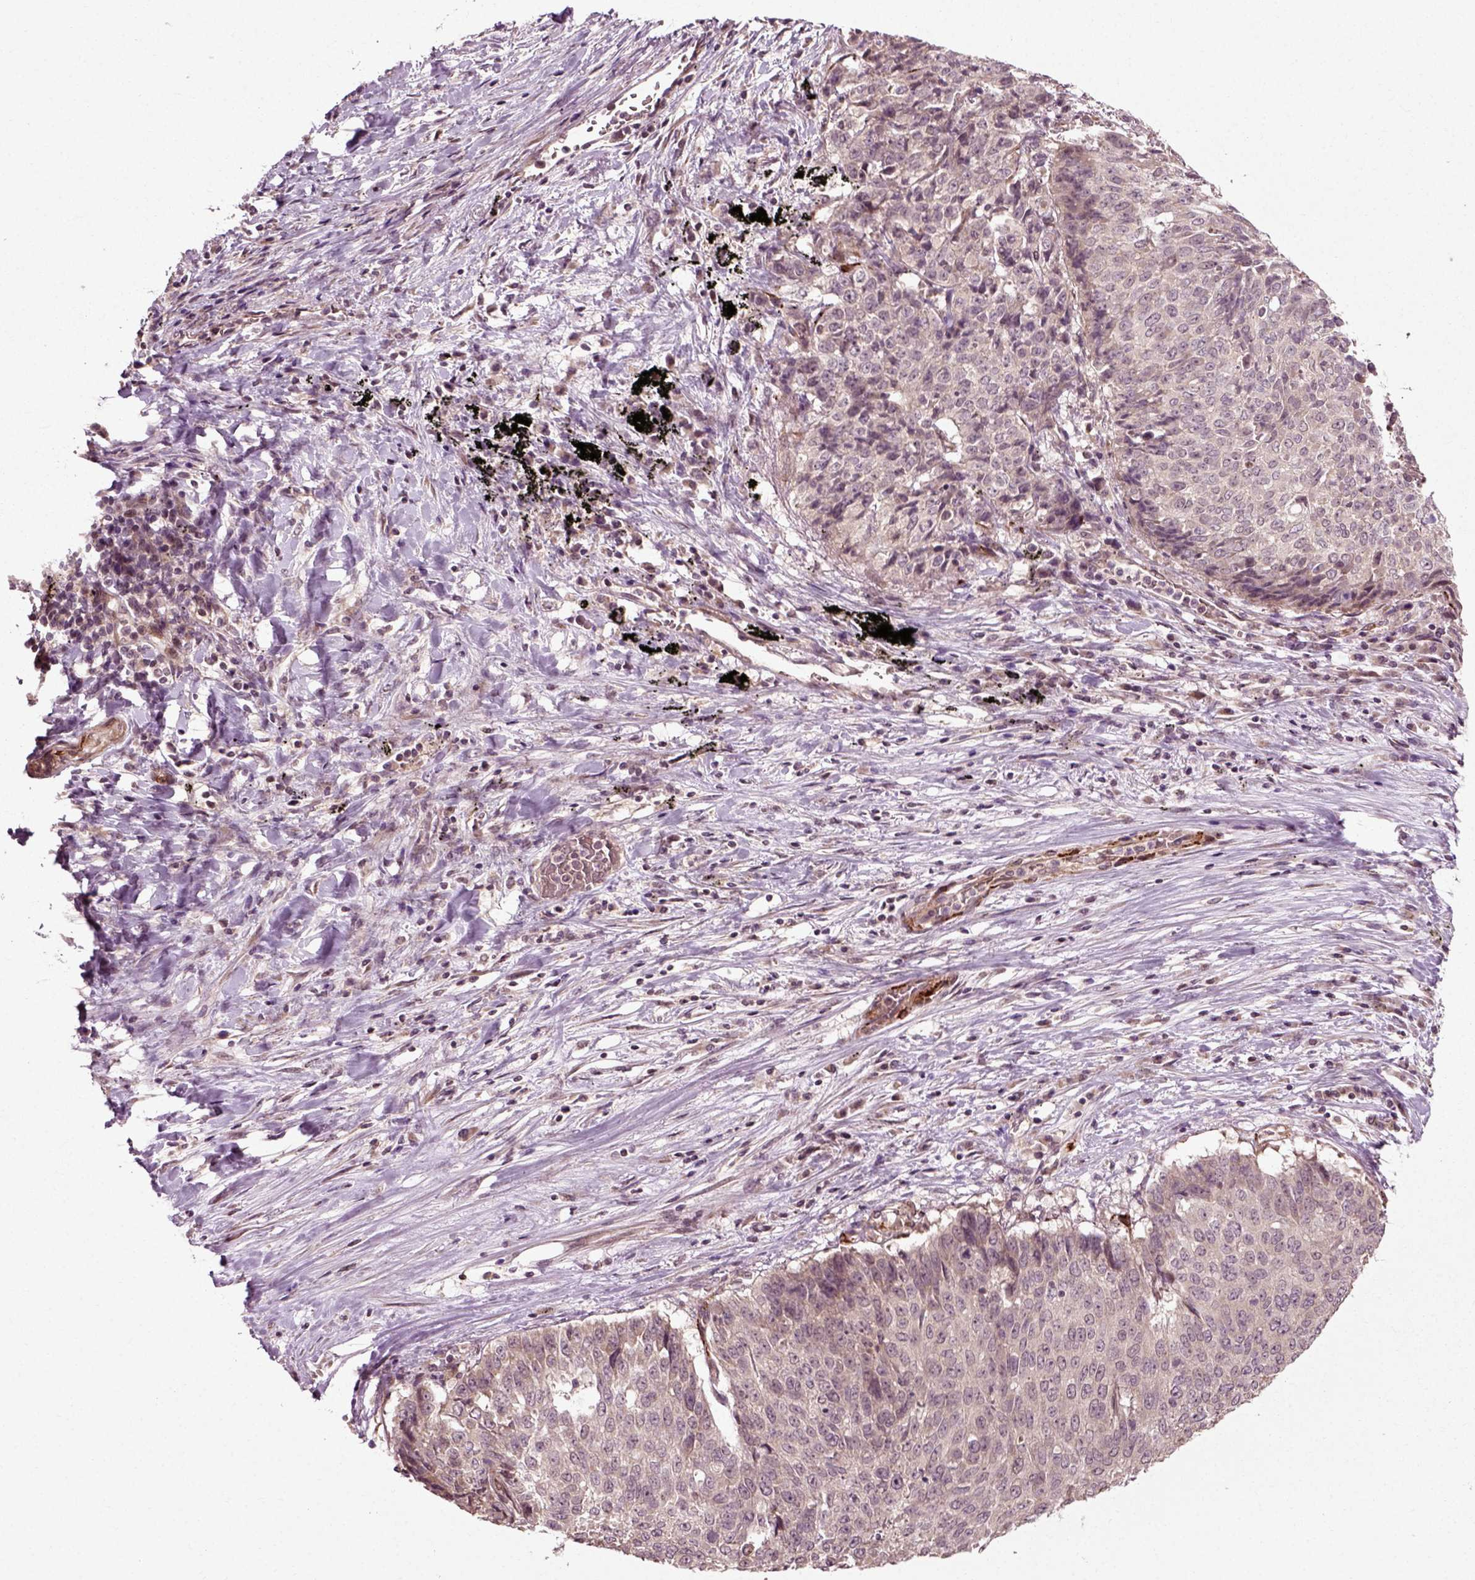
{"staining": {"intensity": "weak", "quantity": "<25%", "location": "cytoplasmic/membranous"}, "tissue": "lung cancer", "cell_type": "Tumor cells", "image_type": "cancer", "snomed": [{"axis": "morphology", "description": "Normal tissue, NOS"}, {"axis": "morphology", "description": "Squamous cell carcinoma, NOS"}, {"axis": "topography", "description": "Bronchus"}, {"axis": "topography", "description": "Lung"}], "caption": "A histopathology image of lung squamous cell carcinoma stained for a protein exhibits no brown staining in tumor cells. The staining was performed using DAB (3,3'-diaminobenzidine) to visualize the protein expression in brown, while the nuclei were stained in blue with hematoxylin (Magnification: 20x).", "gene": "PLCD3", "patient": {"sex": "male", "age": 64}}